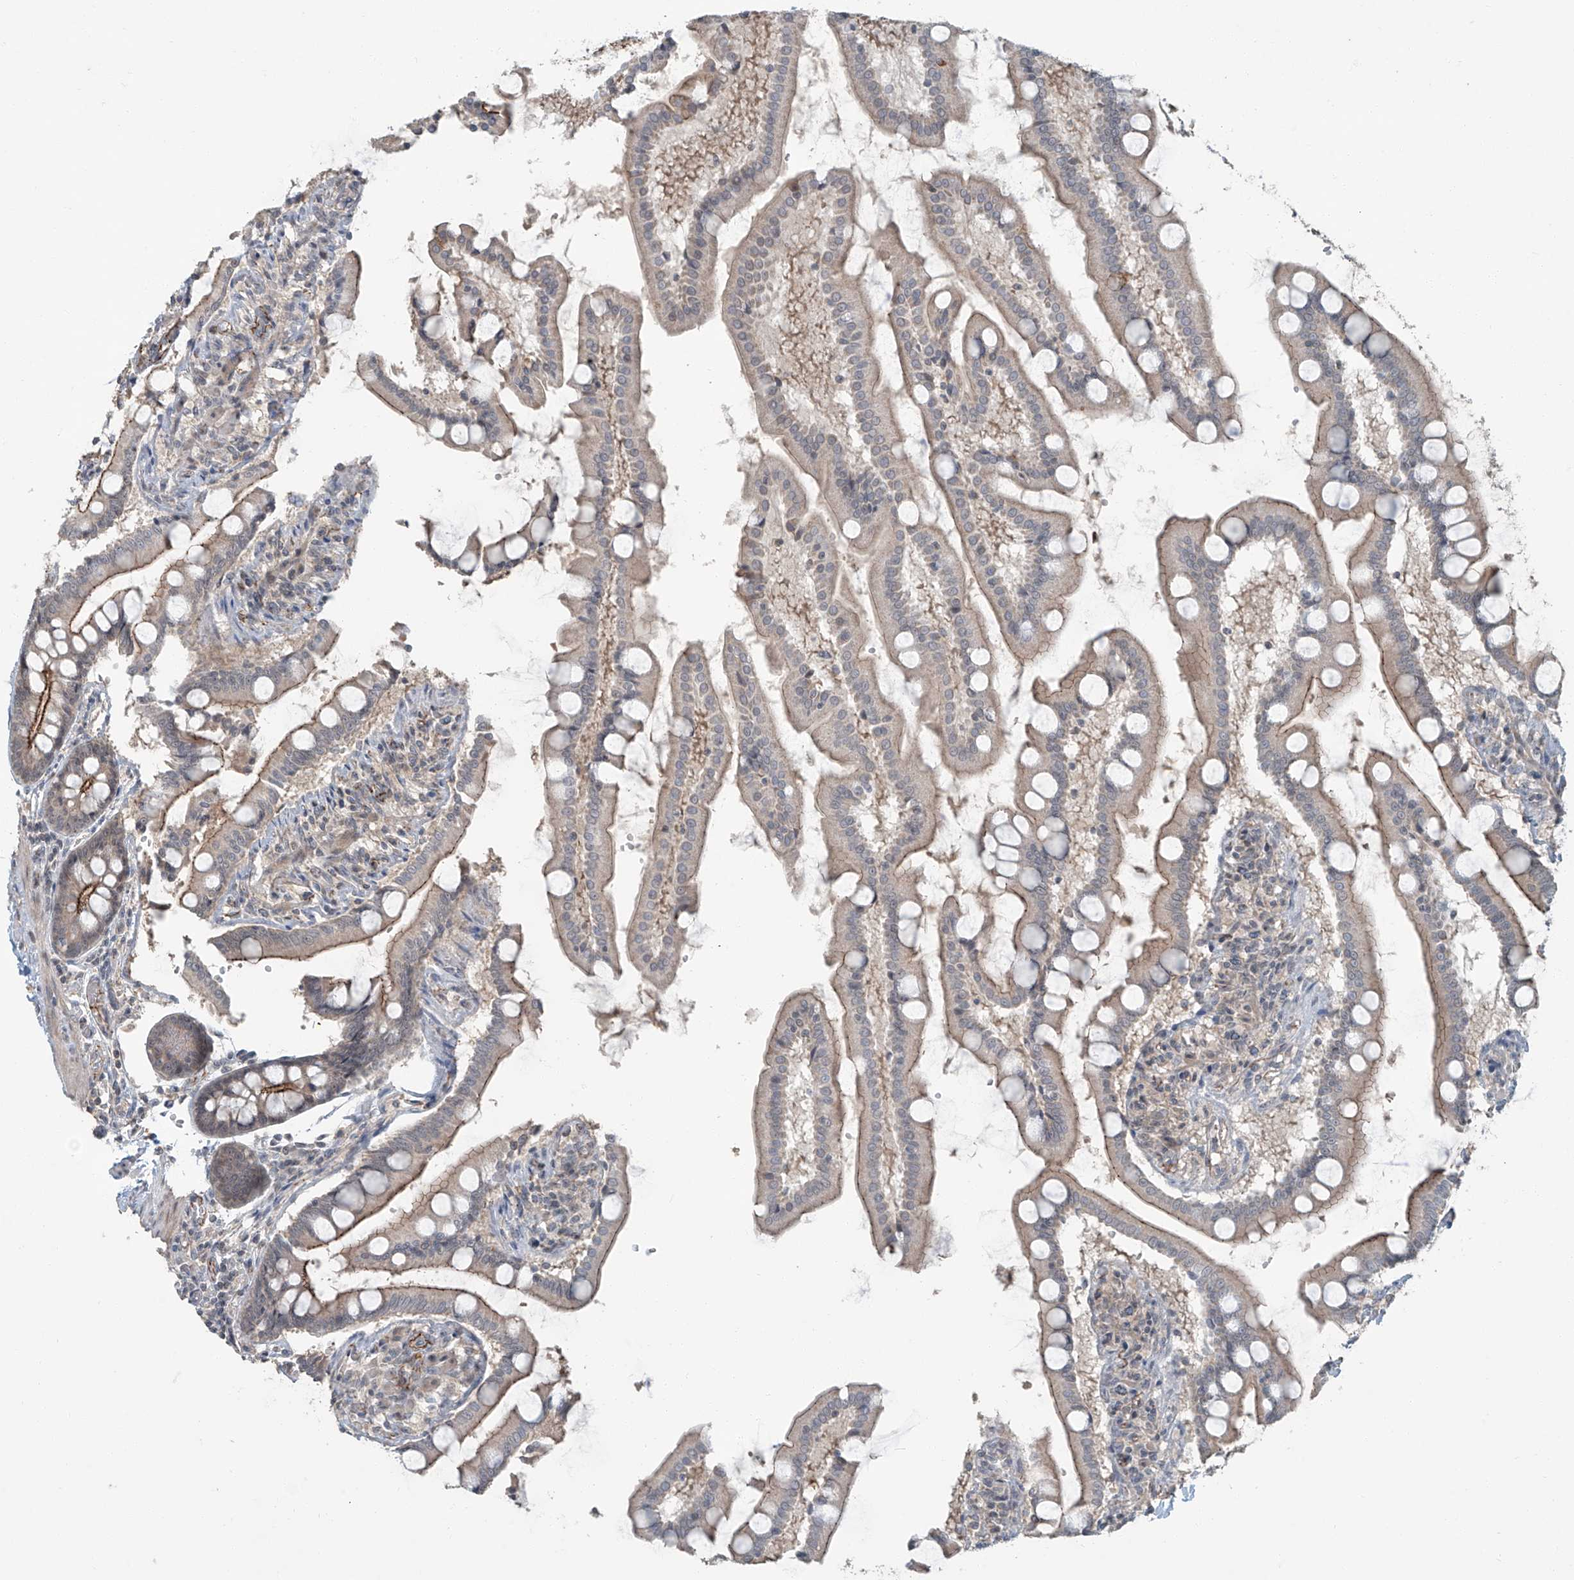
{"staining": {"intensity": "moderate", "quantity": "25%-75%", "location": "cytoplasmic/membranous"}, "tissue": "small intestine", "cell_type": "Glandular cells", "image_type": "normal", "snomed": [{"axis": "morphology", "description": "Normal tissue, NOS"}, {"axis": "topography", "description": "Small intestine"}], "caption": "IHC (DAB) staining of benign human small intestine reveals moderate cytoplasmic/membranous protein expression in approximately 25%-75% of glandular cells. The staining is performed using DAB (3,3'-diaminobenzidine) brown chromogen to label protein expression. The nuclei are counter-stained blue using hematoxylin.", "gene": "ZNF16", "patient": {"sex": "male", "age": 41}}